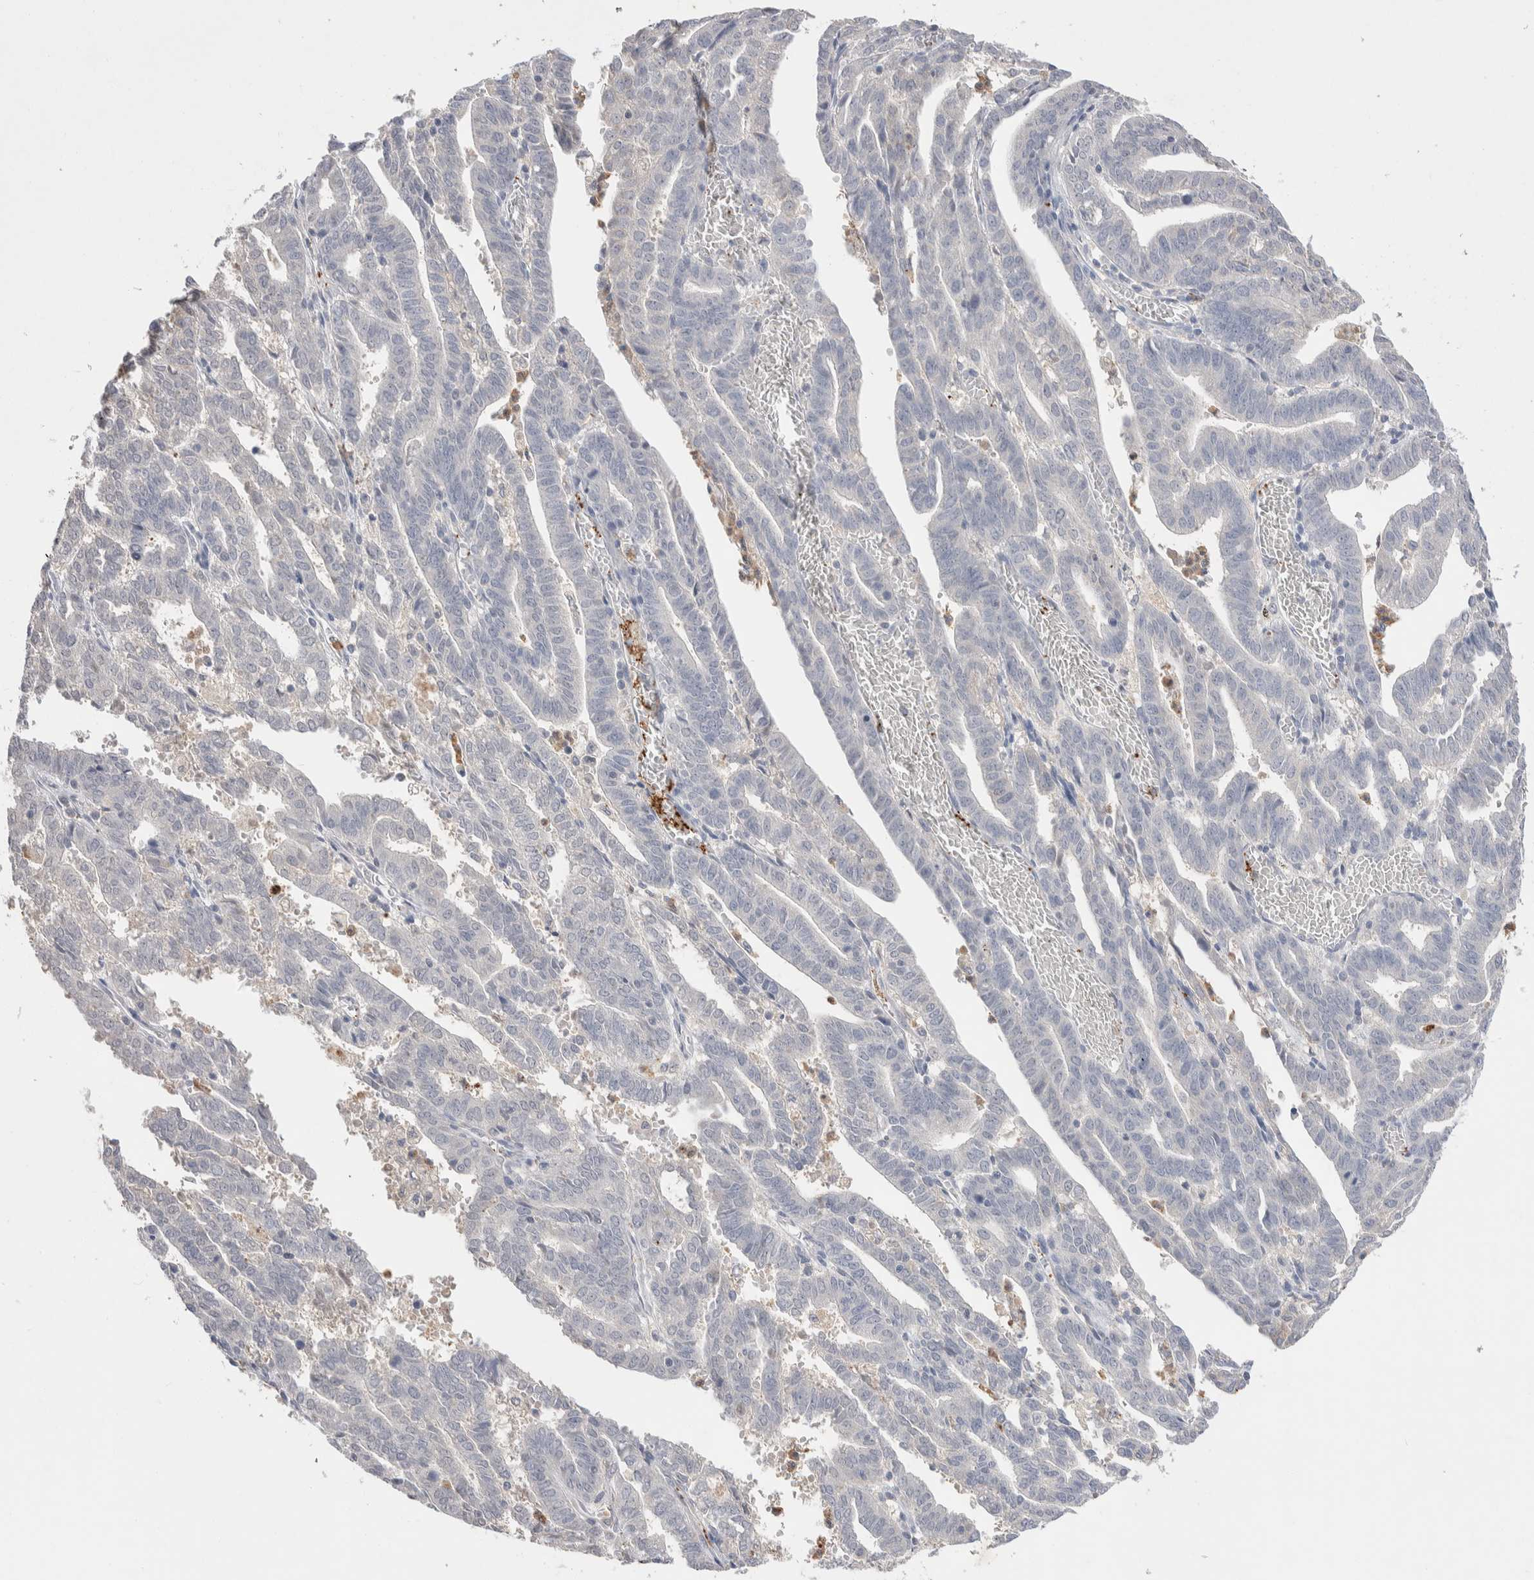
{"staining": {"intensity": "negative", "quantity": "none", "location": "none"}, "tissue": "endometrial cancer", "cell_type": "Tumor cells", "image_type": "cancer", "snomed": [{"axis": "morphology", "description": "Adenocarcinoma, NOS"}, {"axis": "topography", "description": "Uterus"}], "caption": "A high-resolution photomicrograph shows immunohistochemistry staining of endometrial adenocarcinoma, which displays no significant expression in tumor cells.", "gene": "FFAR2", "patient": {"sex": "female", "age": 83}}